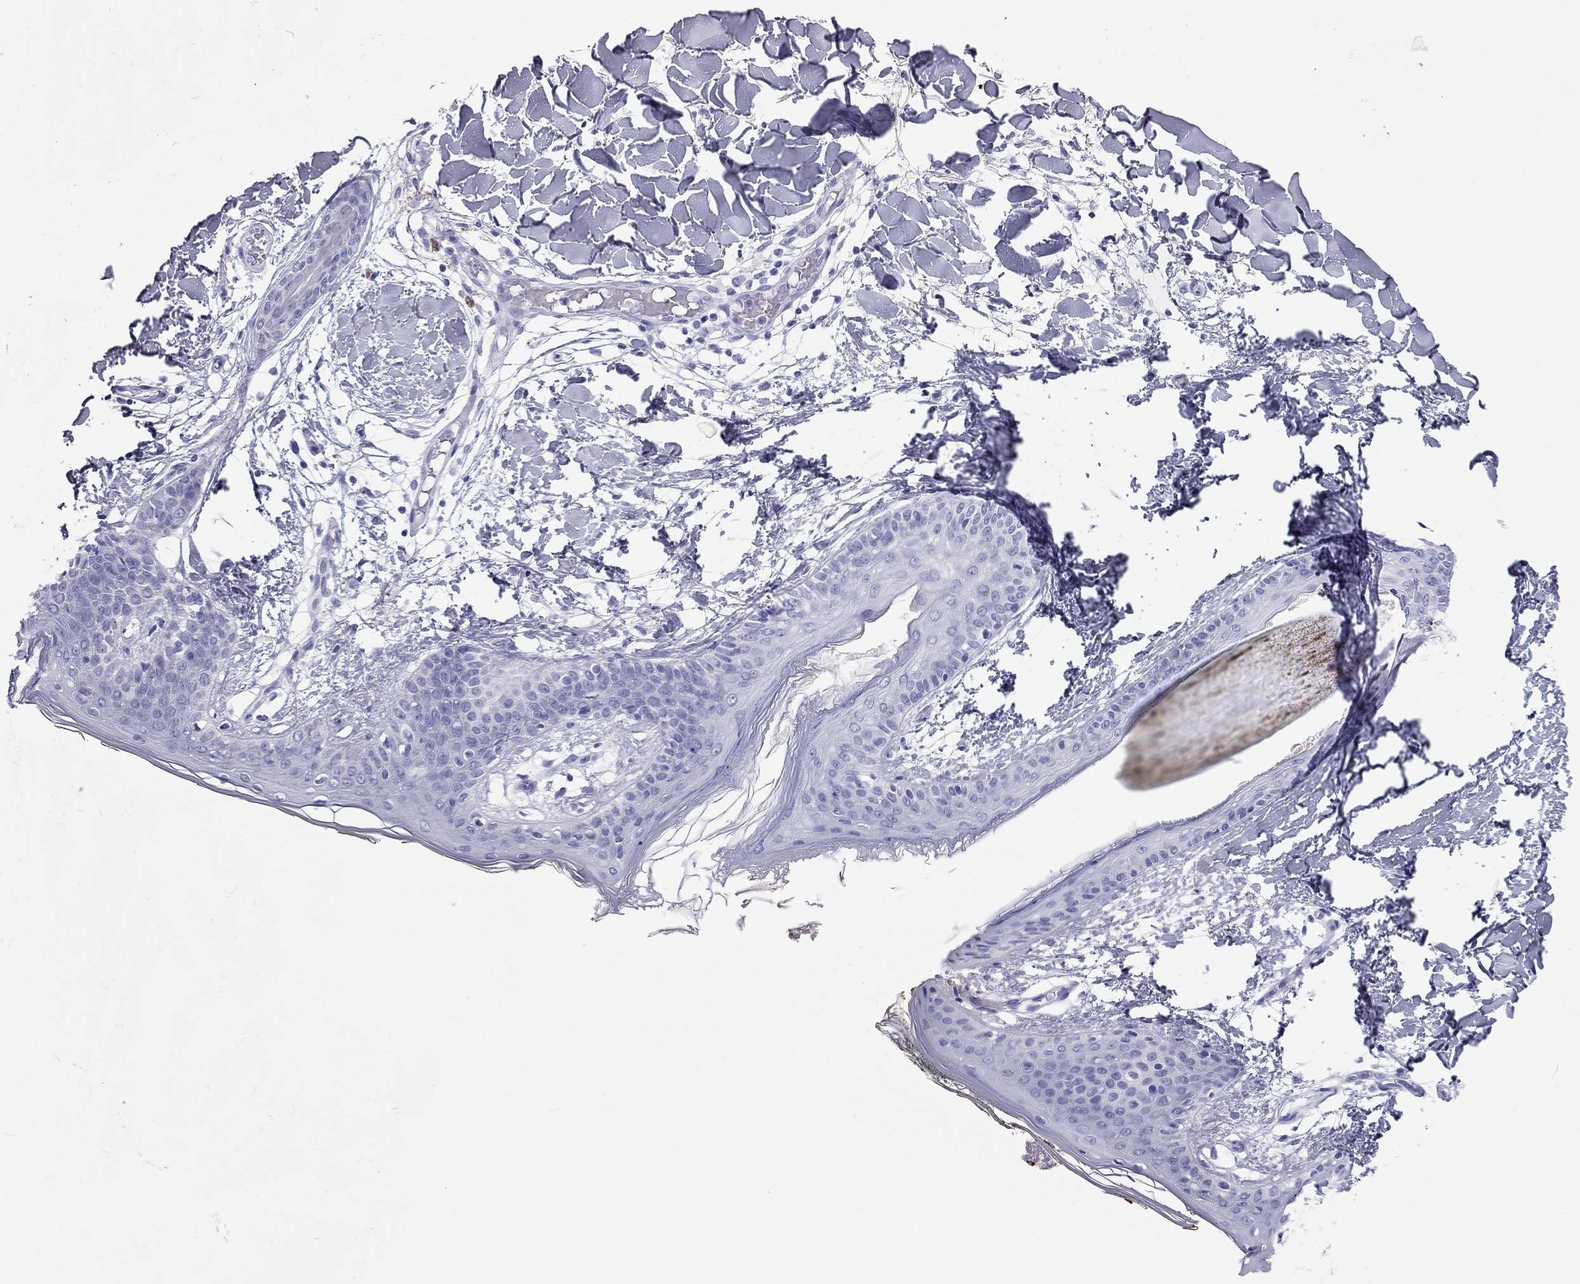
{"staining": {"intensity": "negative", "quantity": "none", "location": "none"}, "tissue": "skin", "cell_type": "Fibroblasts", "image_type": "normal", "snomed": [{"axis": "morphology", "description": "Normal tissue, NOS"}, {"axis": "topography", "description": "Skin"}], "caption": "IHC micrograph of normal human skin stained for a protein (brown), which displays no expression in fibroblasts.", "gene": "TRPM3", "patient": {"sex": "female", "age": 34}}